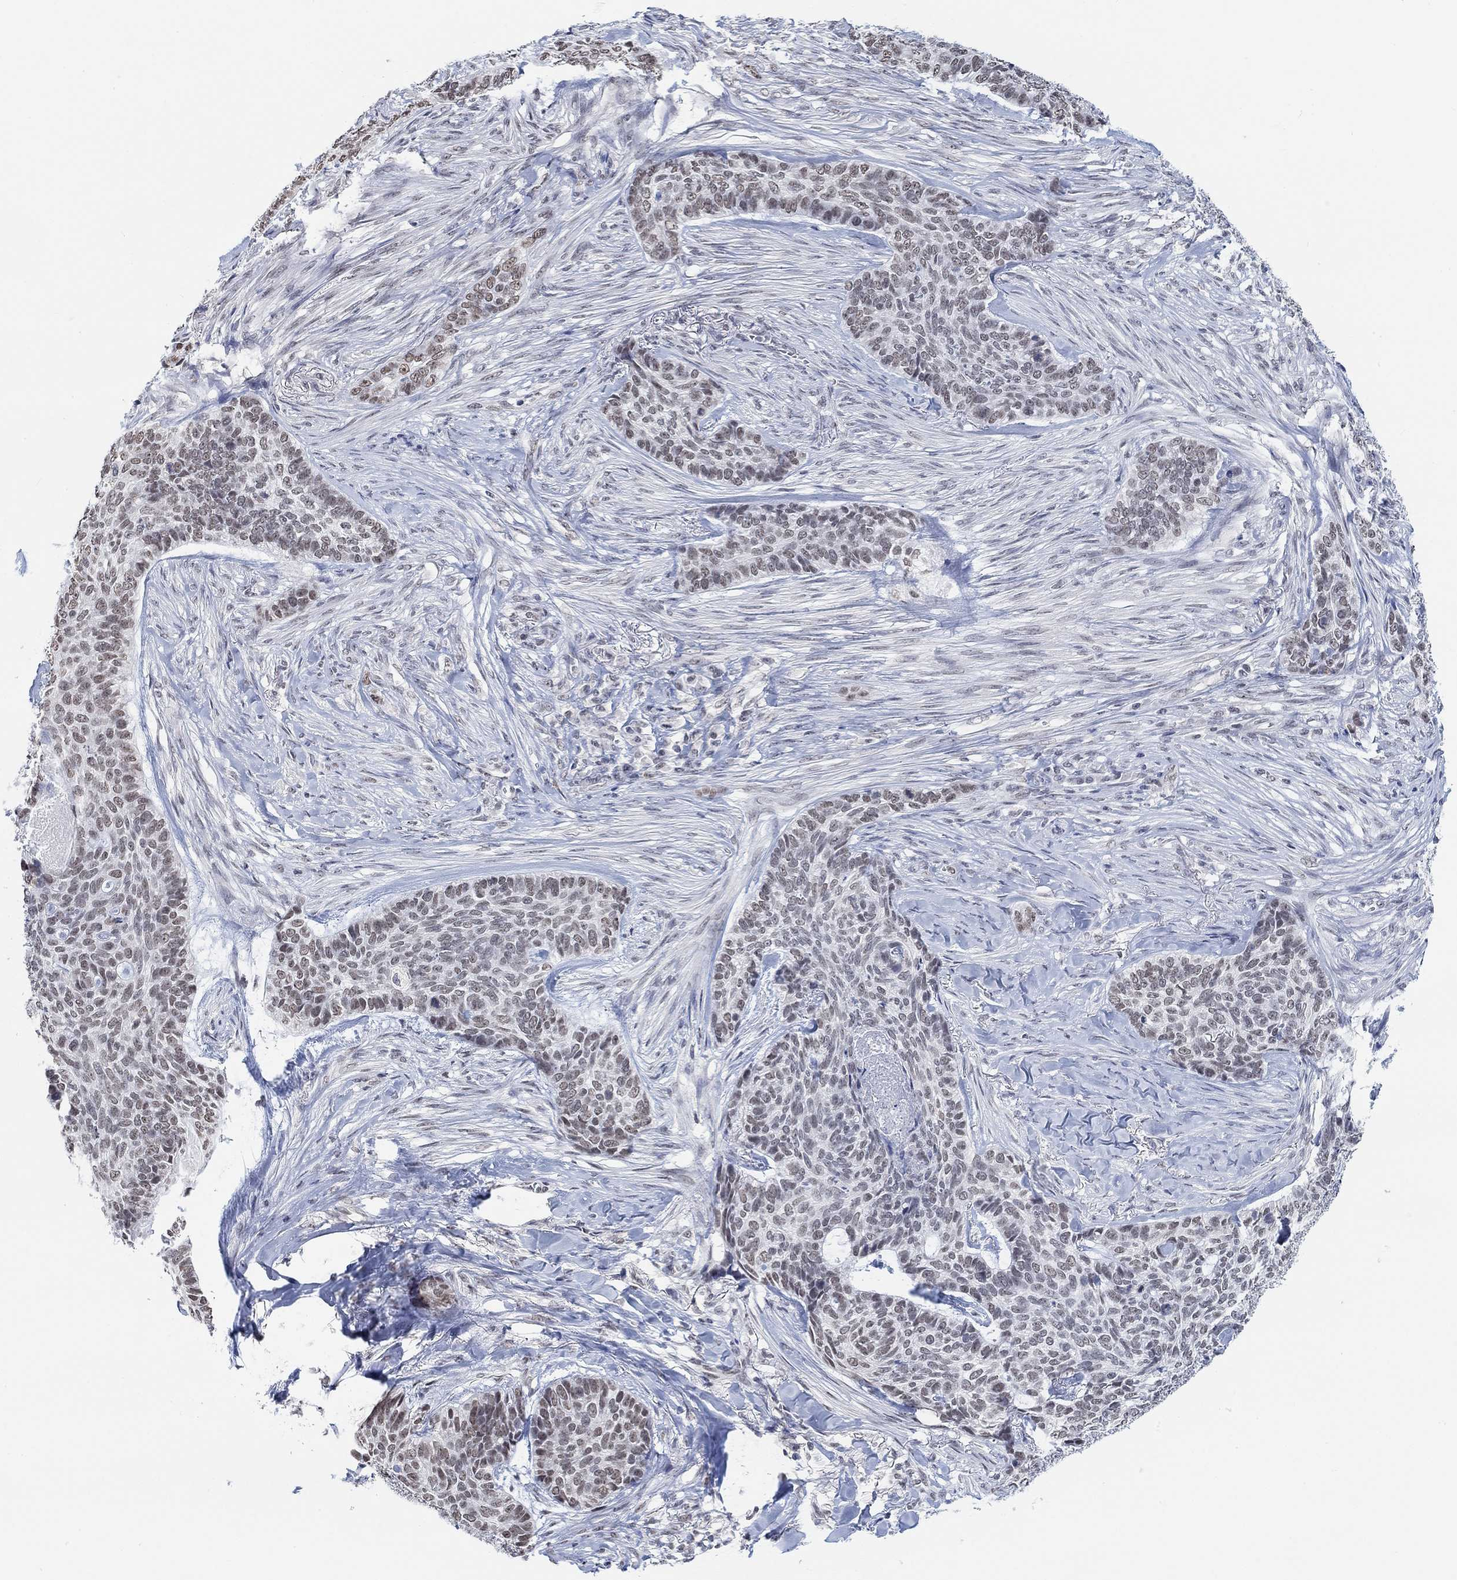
{"staining": {"intensity": "weak", "quantity": "25%-75%", "location": "nuclear"}, "tissue": "skin cancer", "cell_type": "Tumor cells", "image_type": "cancer", "snomed": [{"axis": "morphology", "description": "Basal cell carcinoma"}, {"axis": "topography", "description": "Skin"}], "caption": "DAB immunohistochemical staining of human skin cancer (basal cell carcinoma) demonstrates weak nuclear protein staining in about 25%-75% of tumor cells.", "gene": "PURG", "patient": {"sex": "female", "age": 69}}